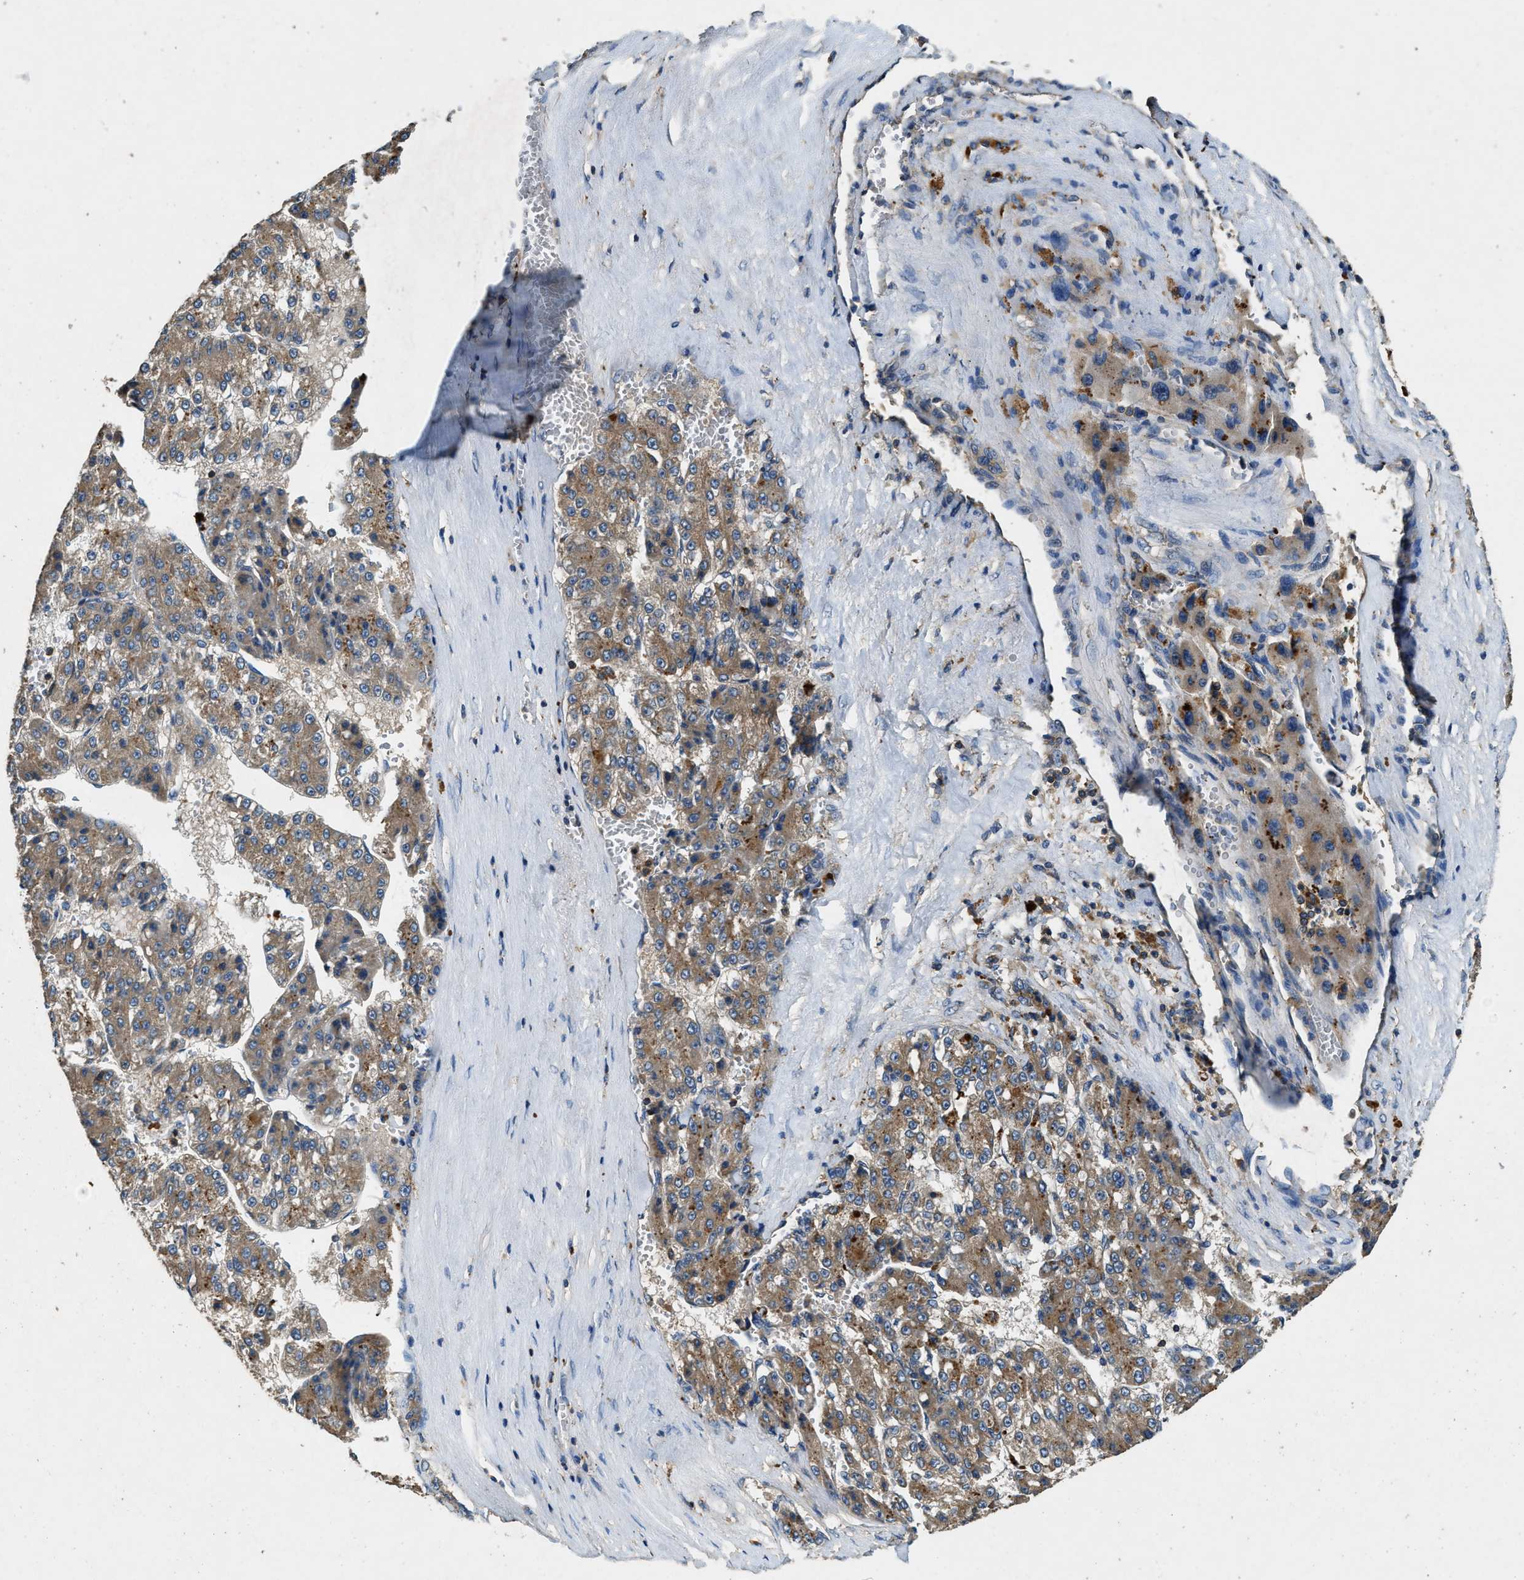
{"staining": {"intensity": "weak", "quantity": ">75%", "location": "cytoplasmic/membranous"}, "tissue": "liver cancer", "cell_type": "Tumor cells", "image_type": "cancer", "snomed": [{"axis": "morphology", "description": "Carcinoma, Hepatocellular, NOS"}, {"axis": "topography", "description": "Liver"}], "caption": "Hepatocellular carcinoma (liver) was stained to show a protein in brown. There is low levels of weak cytoplasmic/membranous expression in approximately >75% of tumor cells. (DAB IHC, brown staining for protein, blue staining for nuclei).", "gene": "BLOC1S1", "patient": {"sex": "female", "age": 73}}